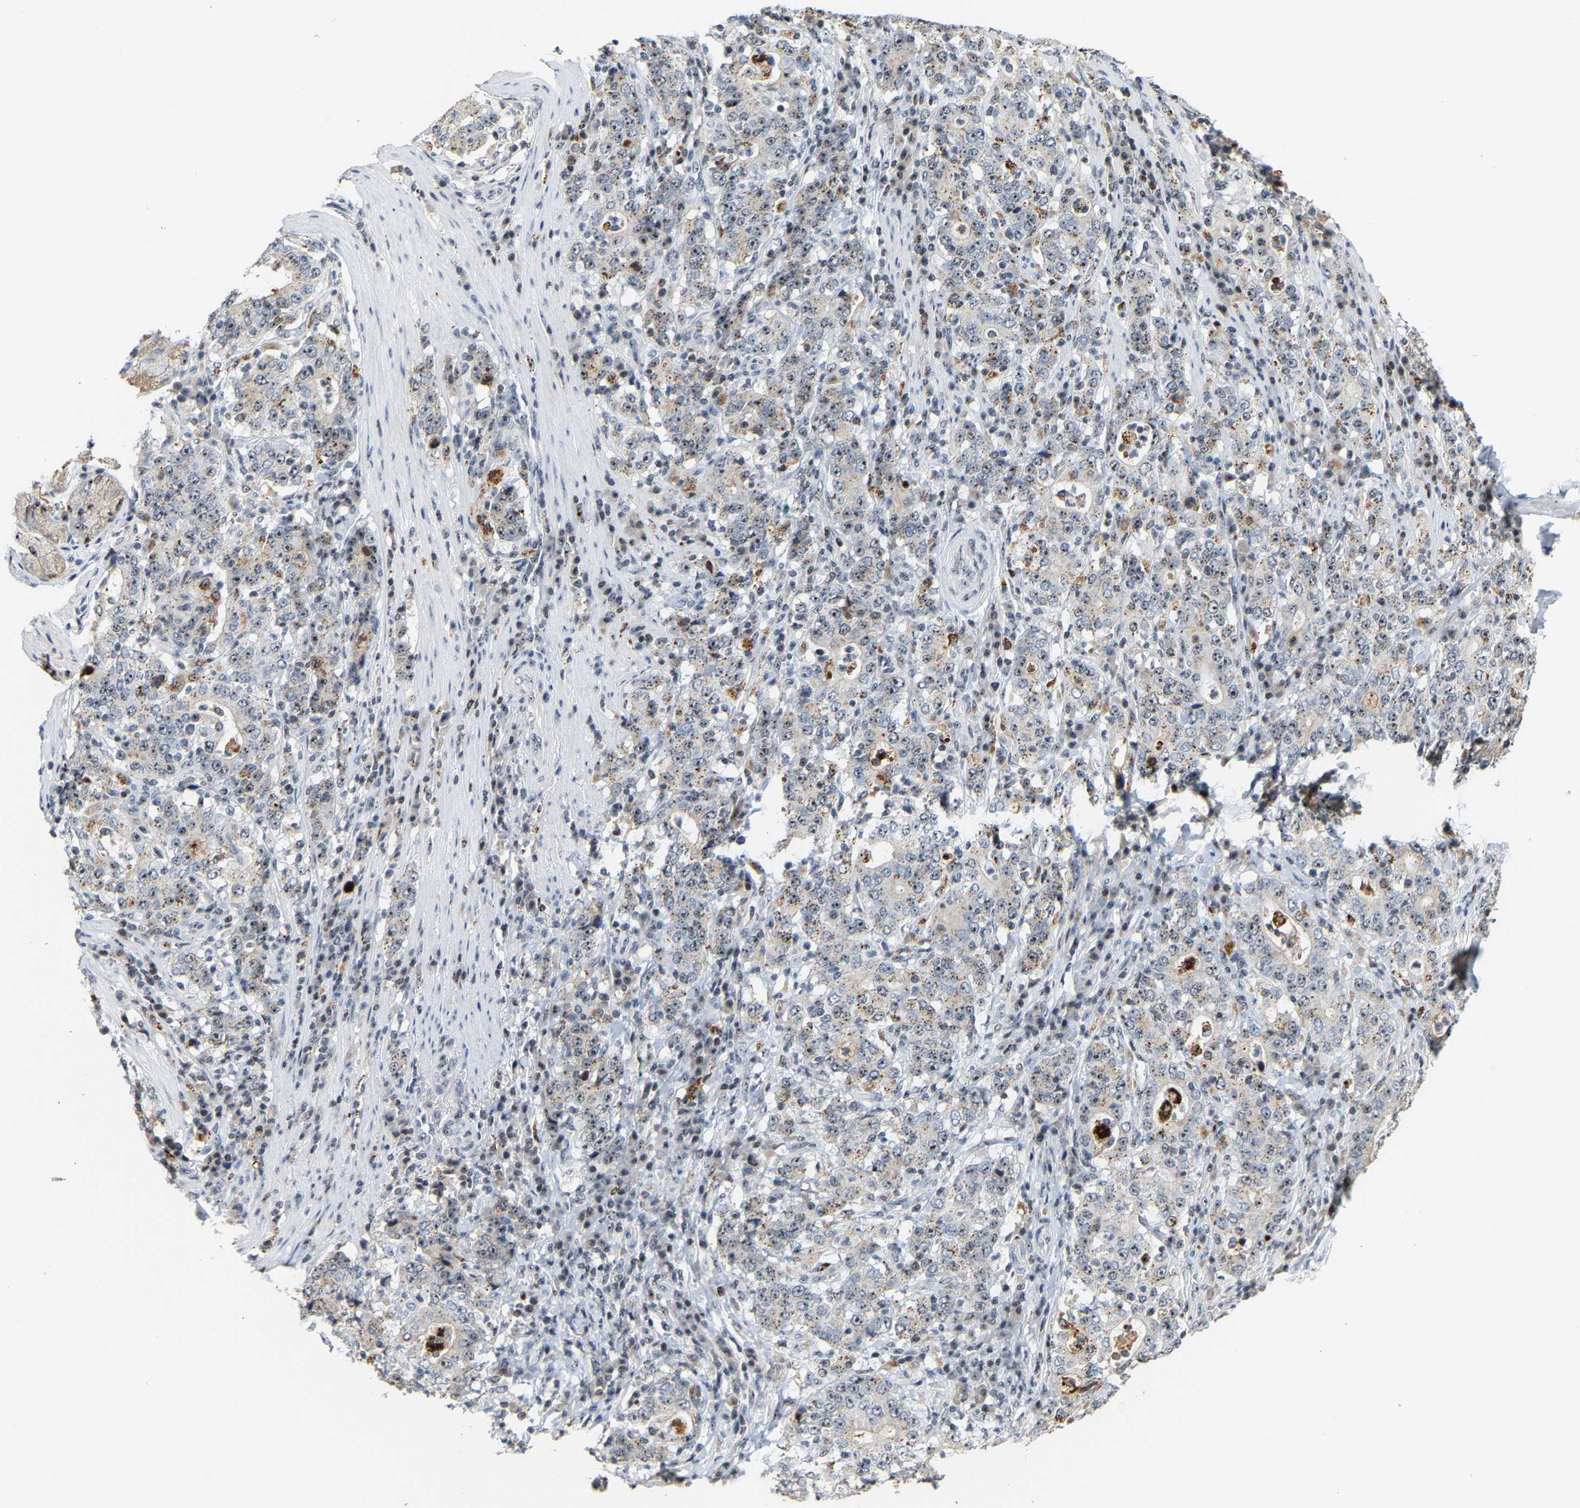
{"staining": {"intensity": "moderate", "quantity": "25%-75%", "location": "cytoplasmic/membranous,nuclear"}, "tissue": "stomach cancer", "cell_type": "Tumor cells", "image_type": "cancer", "snomed": [{"axis": "morphology", "description": "Normal tissue, NOS"}, {"axis": "morphology", "description": "Adenocarcinoma, NOS"}, {"axis": "topography", "description": "Stomach, upper"}, {"axis": "topography", "description": "Stomach"}], "caption": "Stomach adenocarcinoma was stained to show a protein in brown. There is medium levels of moderate cytoplasmic/membranous and nuclear positivity in approximately 25%-75% of tumor cells. (DAB IHC, brown staining for protein, blue staining for nuclei).", "gene": "NOP58", "patient": {"sex": "male", "age": 59}}